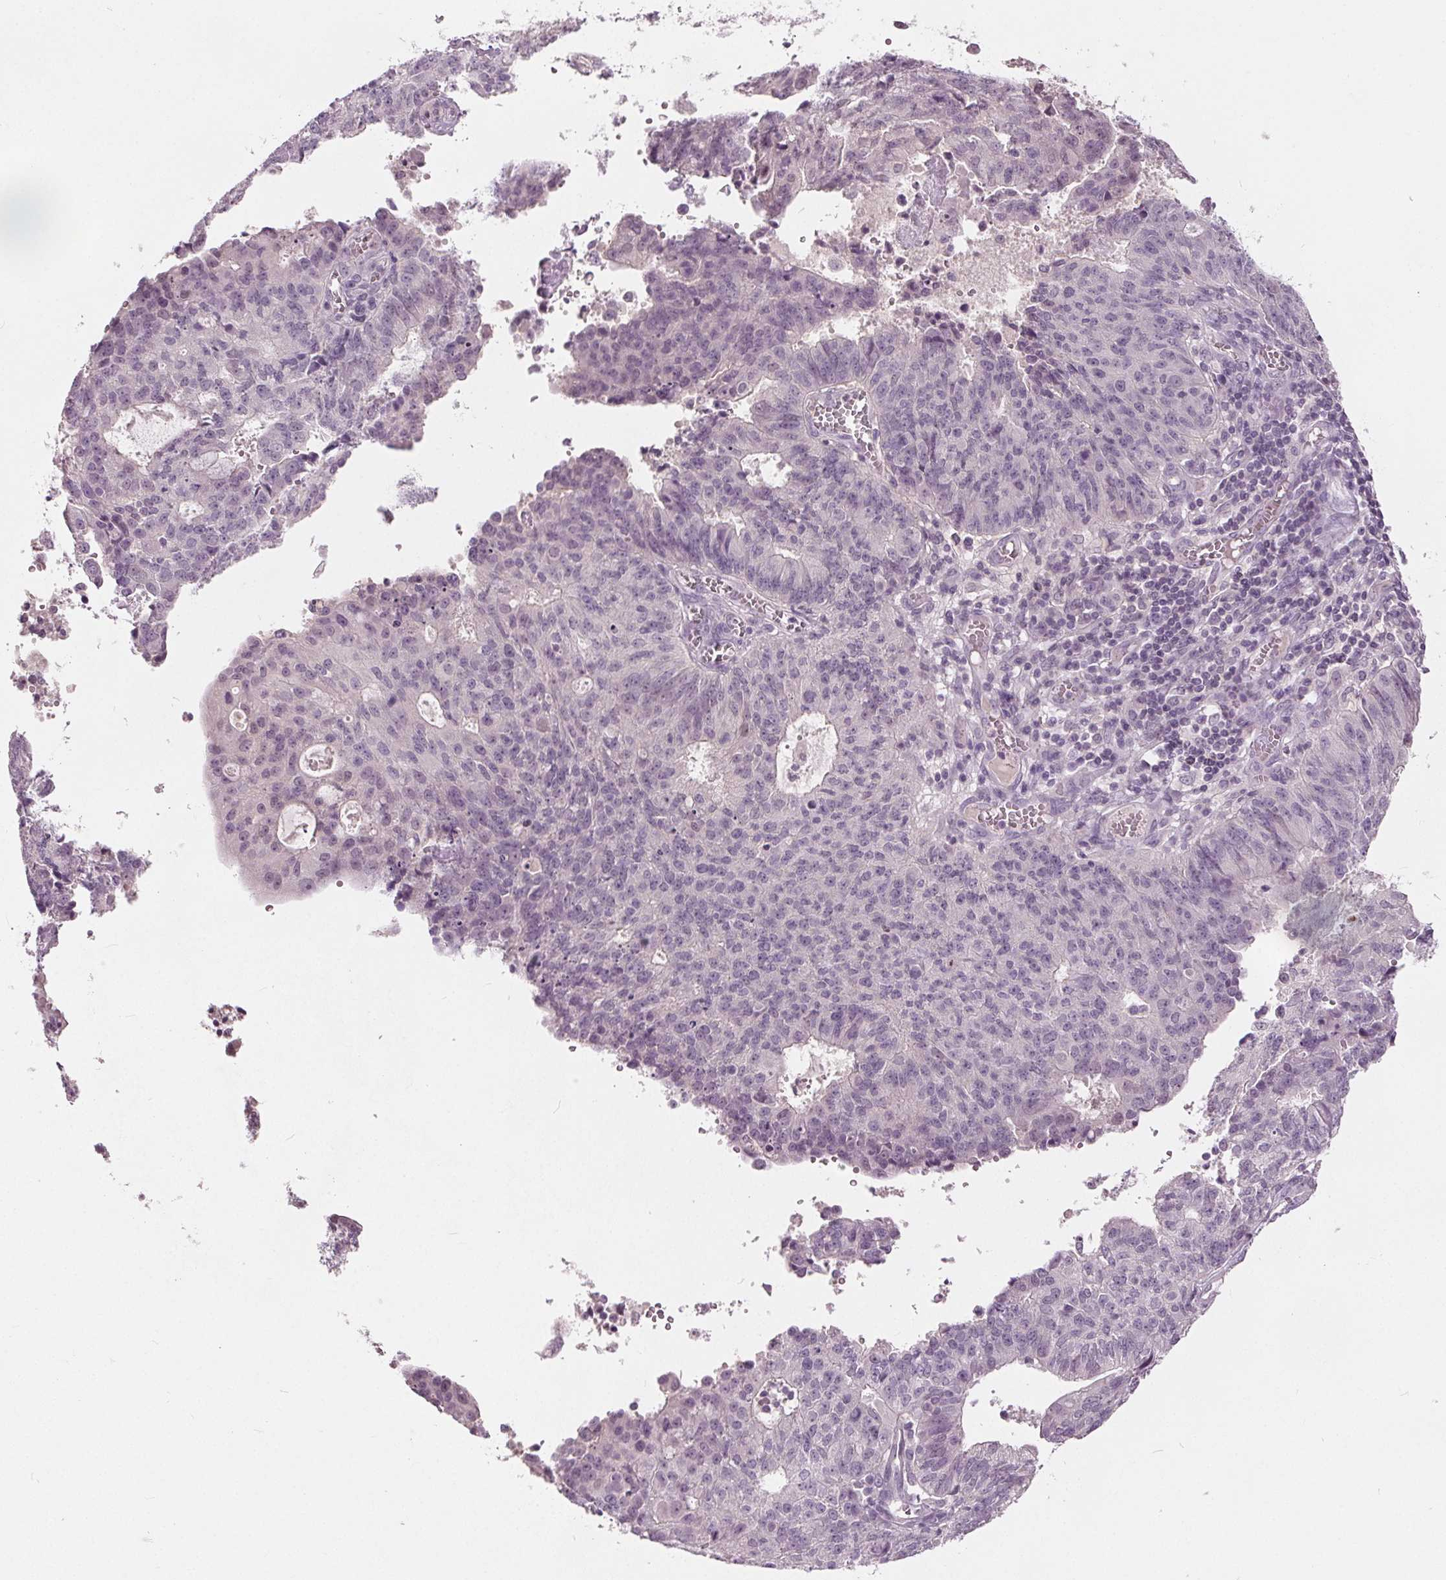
{"staining": {"intensity": "negative", "quantity": "none", "location": "none"}, "tissue": "endometrial cancer", "cell_type": "Tumor cells", "image_type": "cancer", "snomed": [{"axis": "morphology", "description": "Adenocarcinoma, NOS"}, {"axis": "topography", "description": "Endometrium"}], "caption": "Tumor cells show no significant protein expression in adenocarcinoma (endometrial).", "gene": "TKFC", "patient": {"sex": "female", "age": 82}}